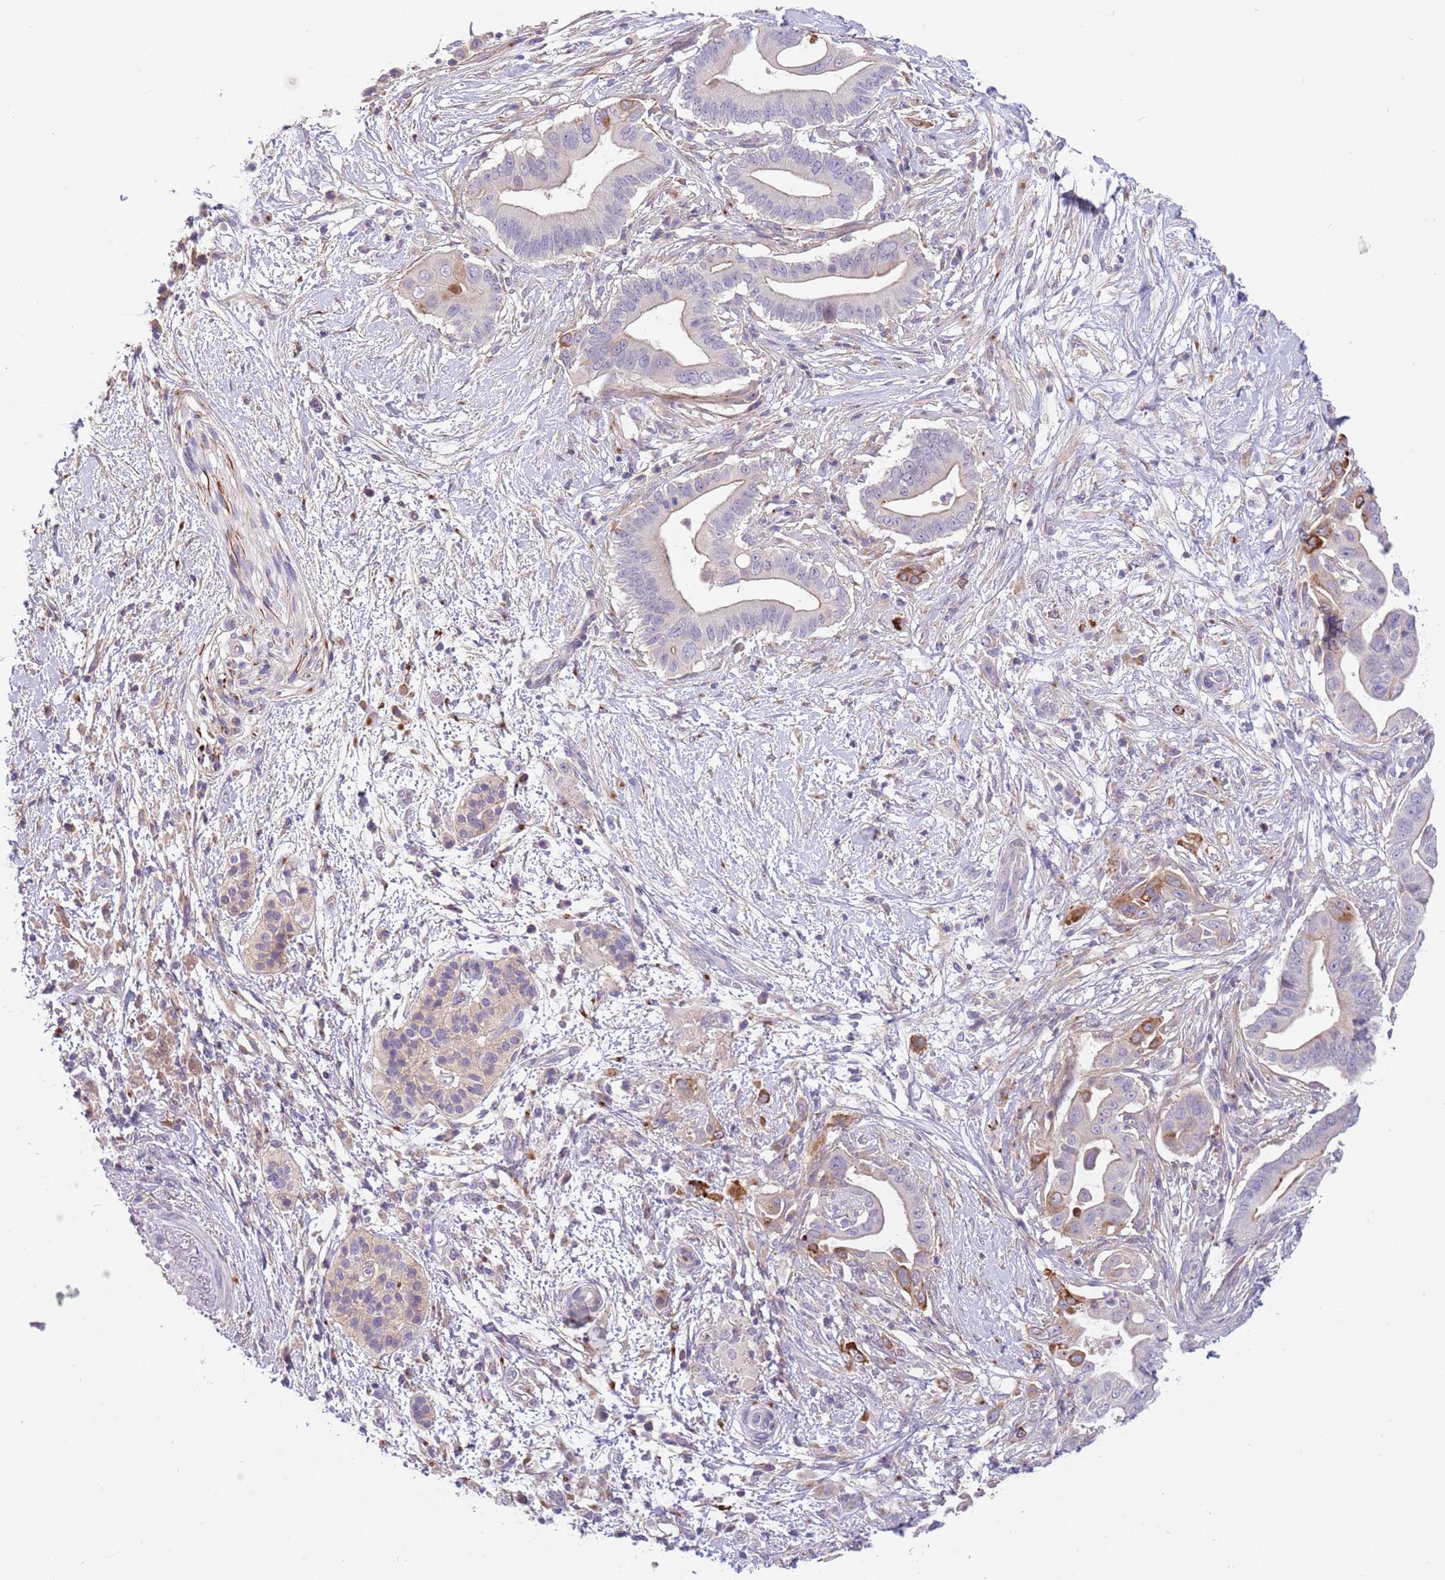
{"staining": {"intensity": "moderate", "quantity": "<25%", "location": "cytoplasmic/membranous"}, "tissue": "pancreatic cancer", "cell_type": "Tumor cells", "image_type": "cancer", "snomed": [{"axis": "morphology", "description": "Adenocarcinoma, NOS"}, {"axis": "topography", "description": "Pancreas"}], "caption": "DAB immunohistochemical staining of pancreatic cancer (adenocarcinoma) shows moderate cytoplasmic/membranous protein staining in about <25% of tumor cells.", "gene": "CFAP73", "patient": {"sex": "male", "age": 68}}